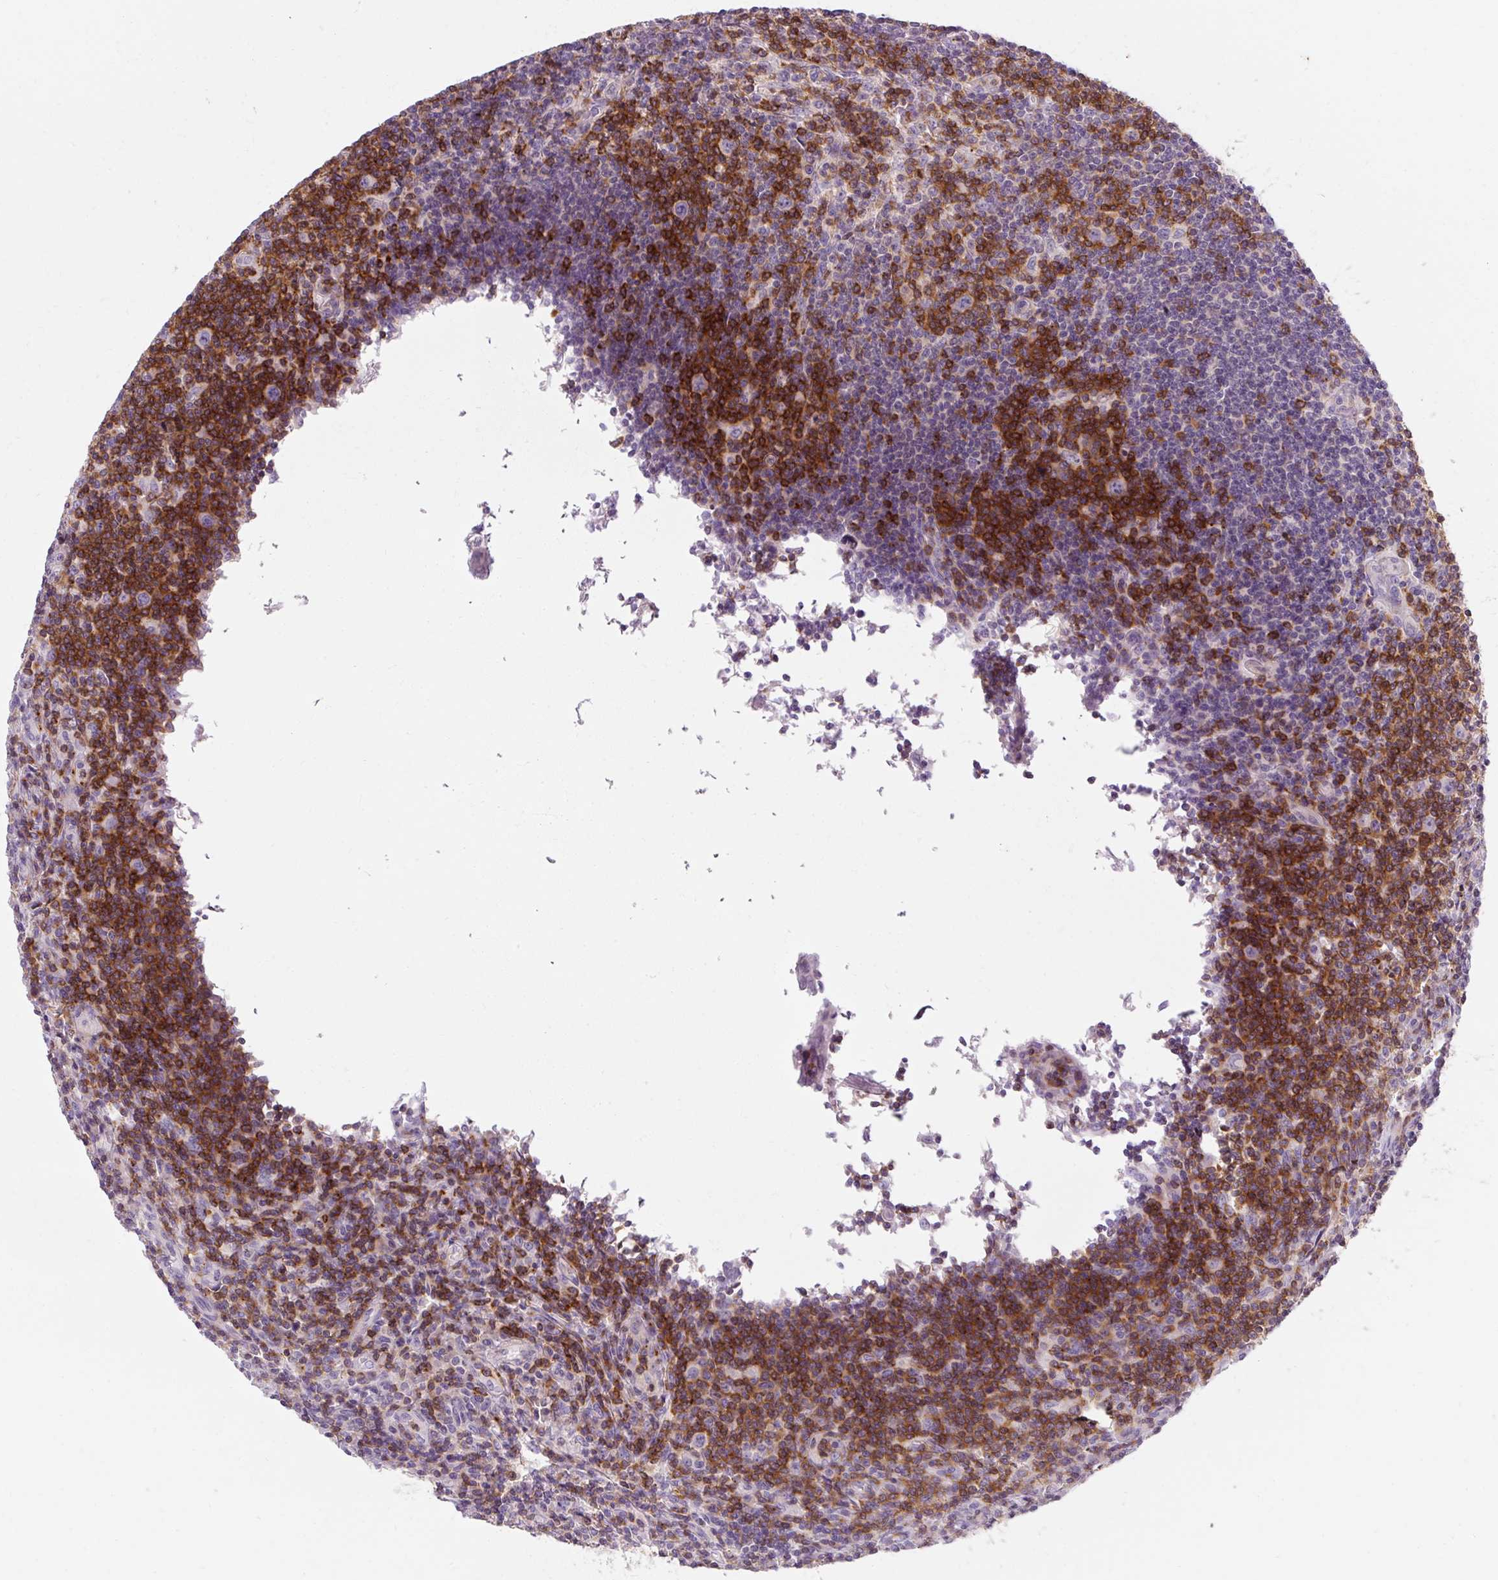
{"staining": {"intensity": "weak", "quantity": "<25%", "location": "cytoplasmic/membranous"}, "tissue": "lymphoma", "cell_type": "Tumor cells", "image_type": "cancer", "snomed": [{"axis": "morphology", "description": "Hodgkin's disease, NOS"}, {"axis": "topography", "description": "Lymph node"}], "caption": "Image shows no protein staining in tumor cells of lymphoma tissue.", "gene": "TIGD2", "patient": {"sex": "male", "age": 83}}